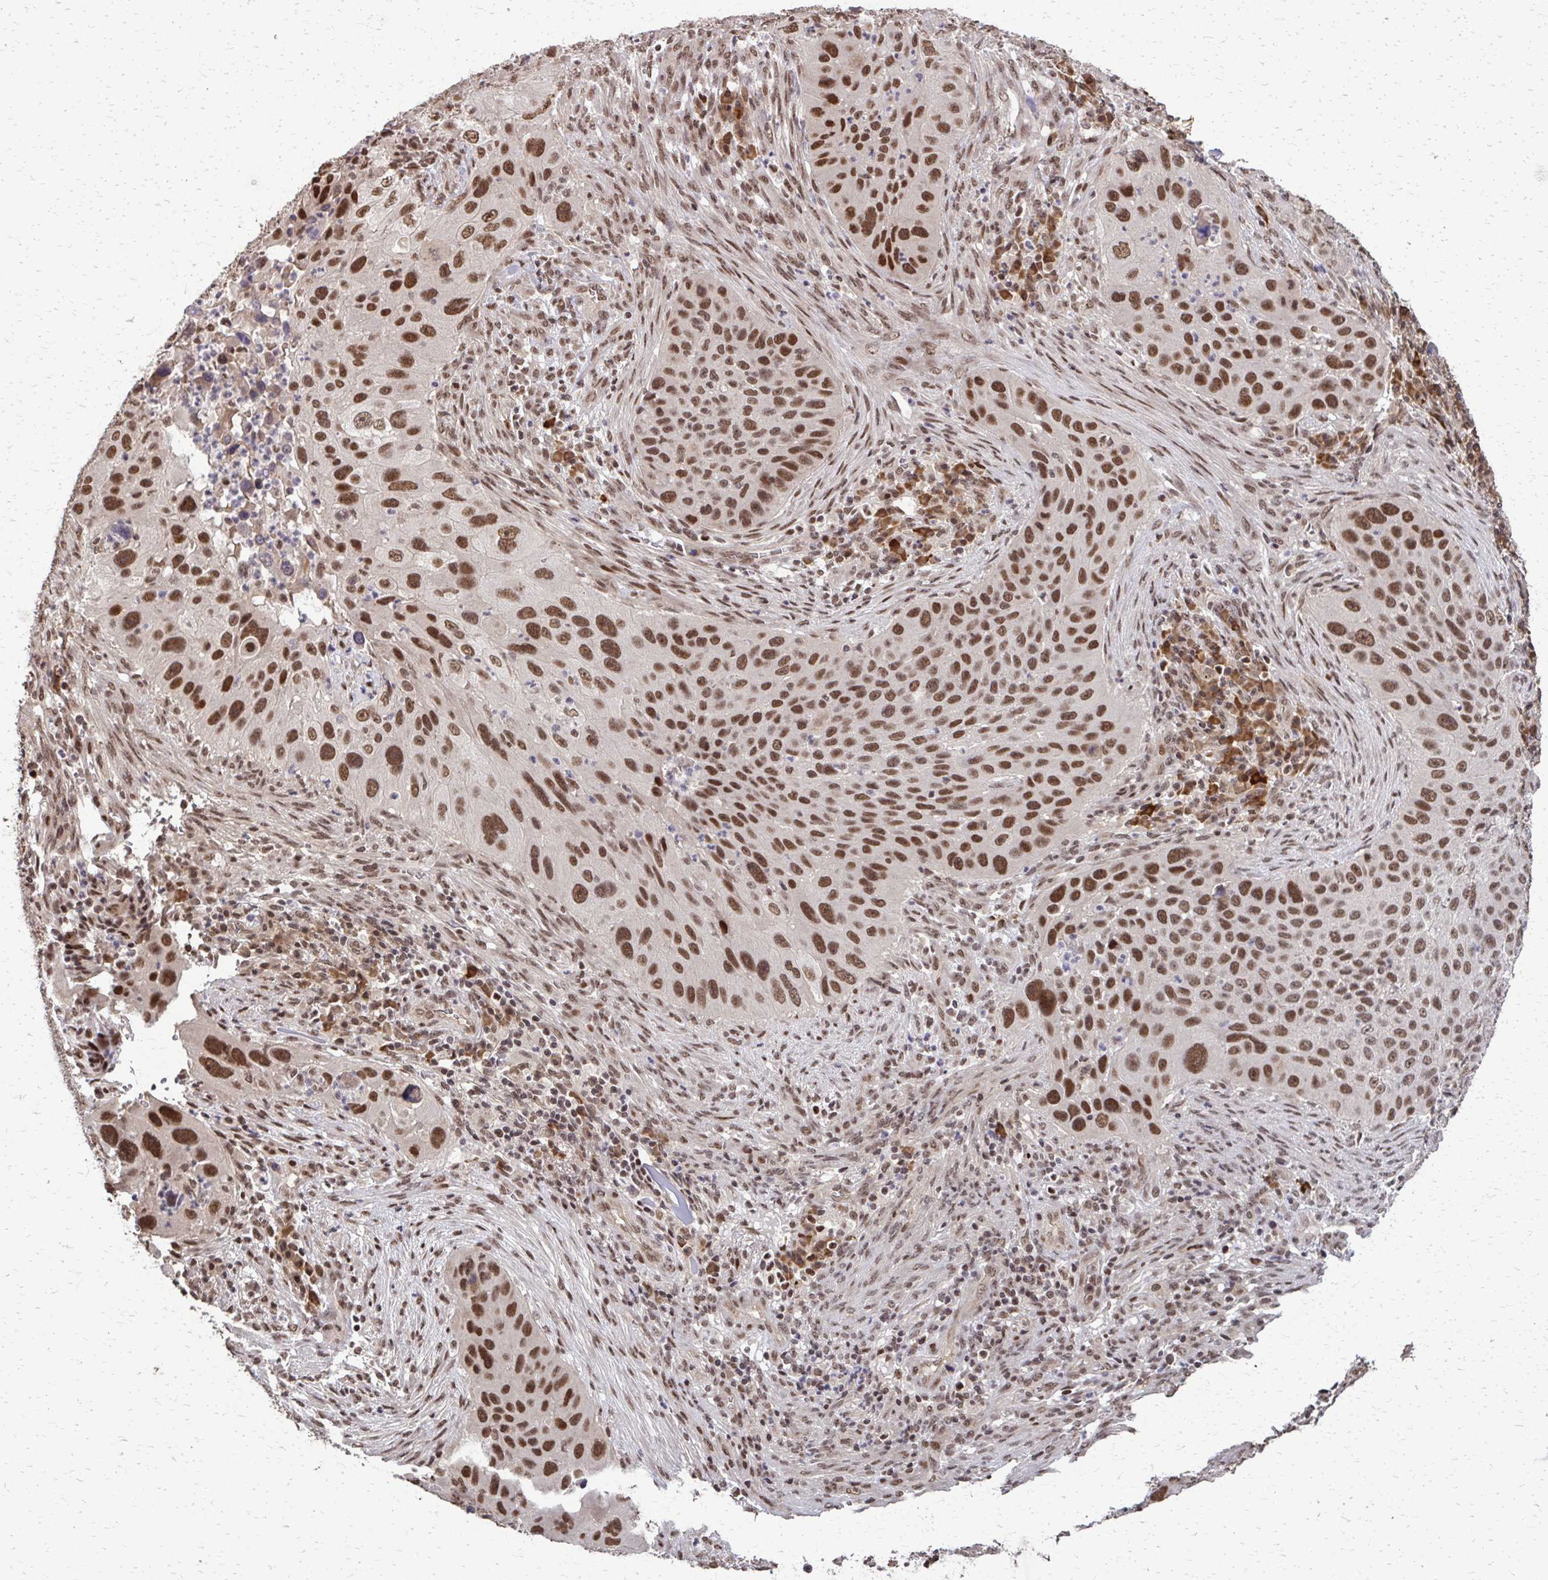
{"staining": {"intensity": "strong", "quantity": ">75%", "location": "nuclear"}, "tissue": "lung cancer", "cell_type": "Tumor cells", "image_type": "cancer", "snomed": [{"axis": "morphology", "description": "Squamous cell carcinoma, NOS"}, {"axis": "topography", "description": "Lung"}], "caption": "Tumor cells reveal strong nuclear staining in about >75% of cells in lung cancer.", "gene": "SS18", "patient": {"sex": "male", "age": 63}}